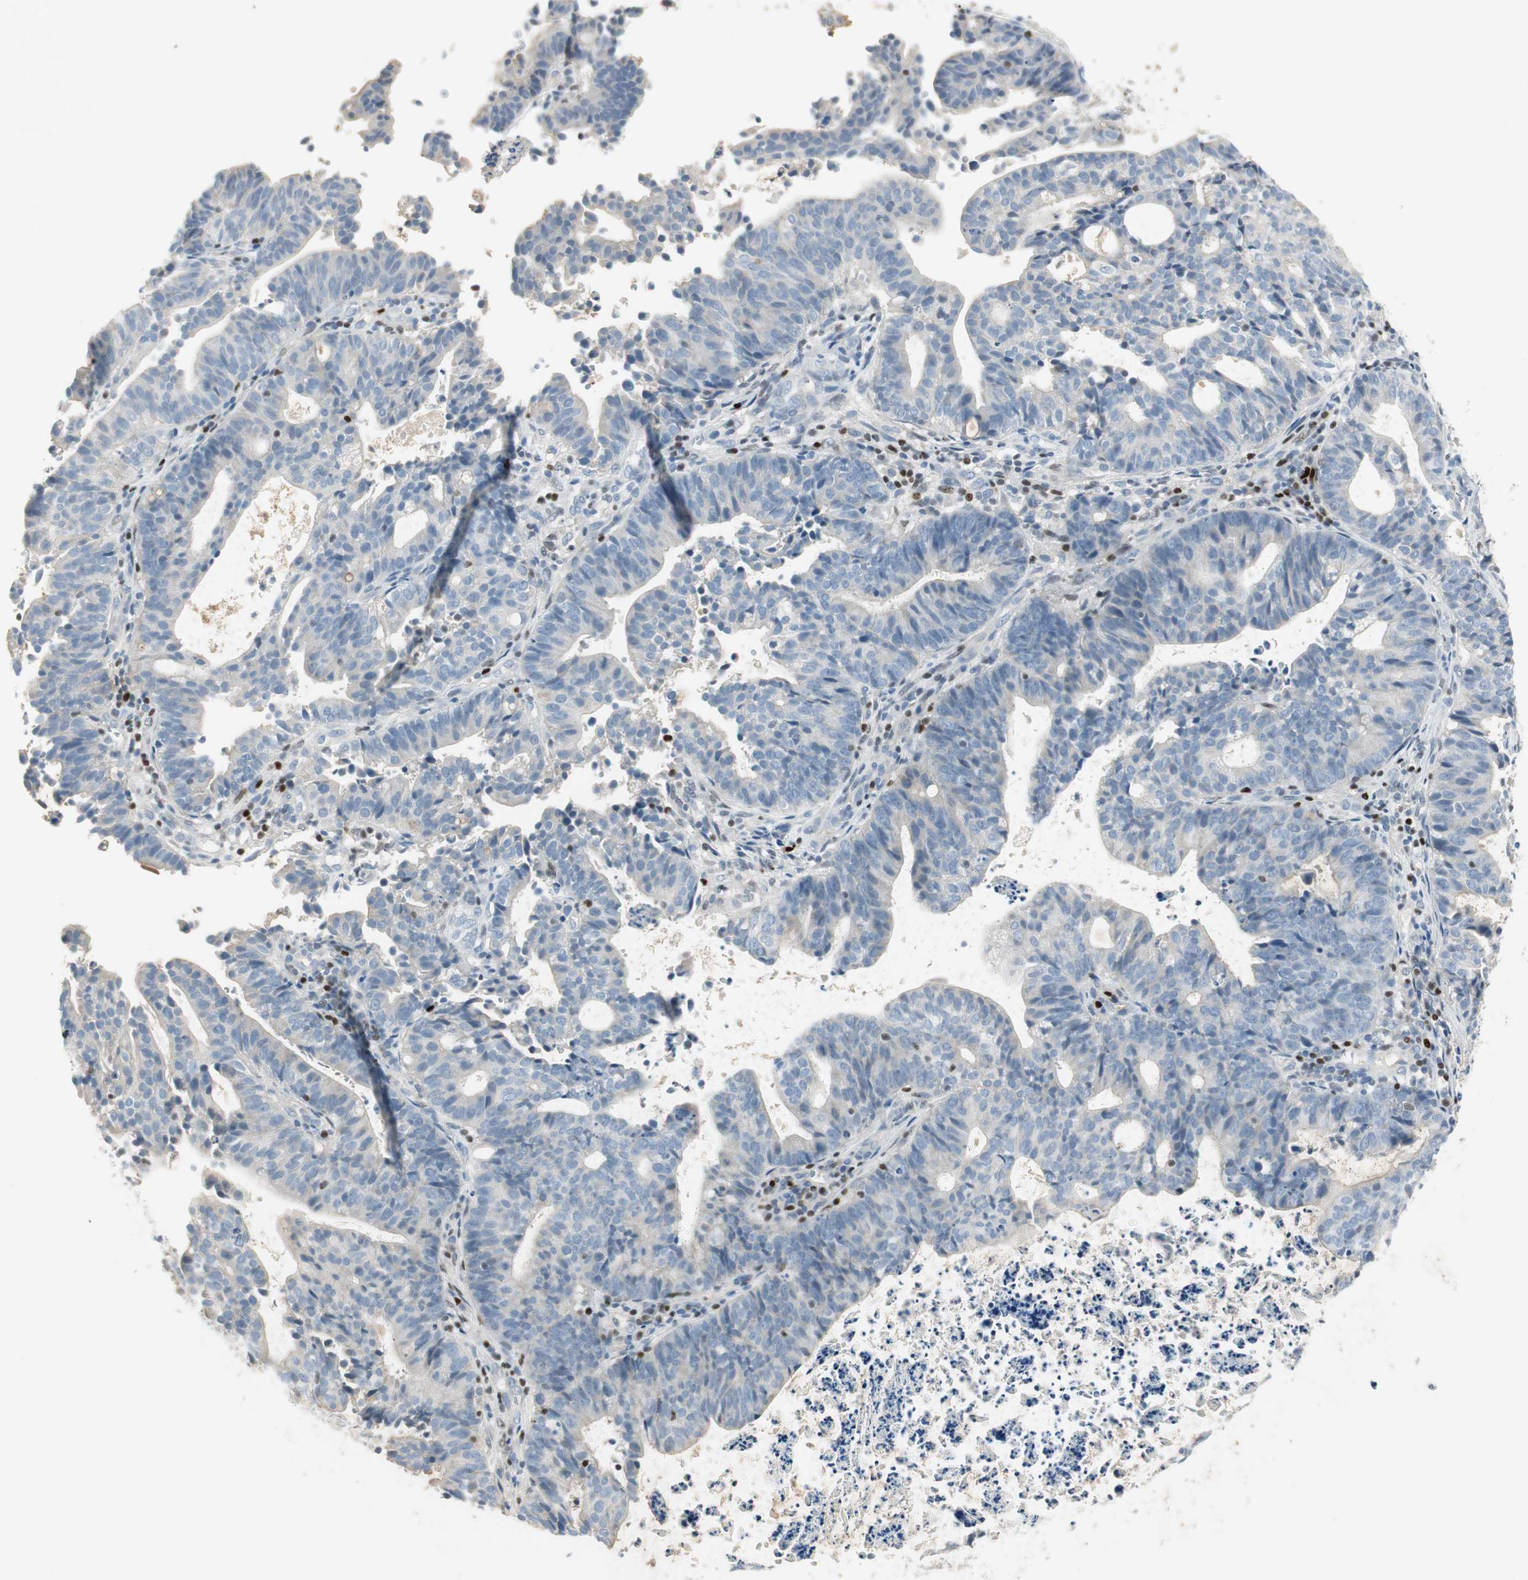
{"staining": {"intensity": "weak", "quantity": "<25%", "location": "cytoplasmic/membranous"}, "tissue": "endometrial cancer", "cell_type": "Tumor cells", "image_type": "cancer", "snomed": [{"axis": "morphology", "description": "Adenocarcinoma, NOS"}, {"axis": "topography", "description": "Uterus"}], "caption": "There is no significant staining in tumor cells of endometrial adenocarcinoma.", "gene": "RUNX2", "patient": {"sex": "female", "age": 83}}